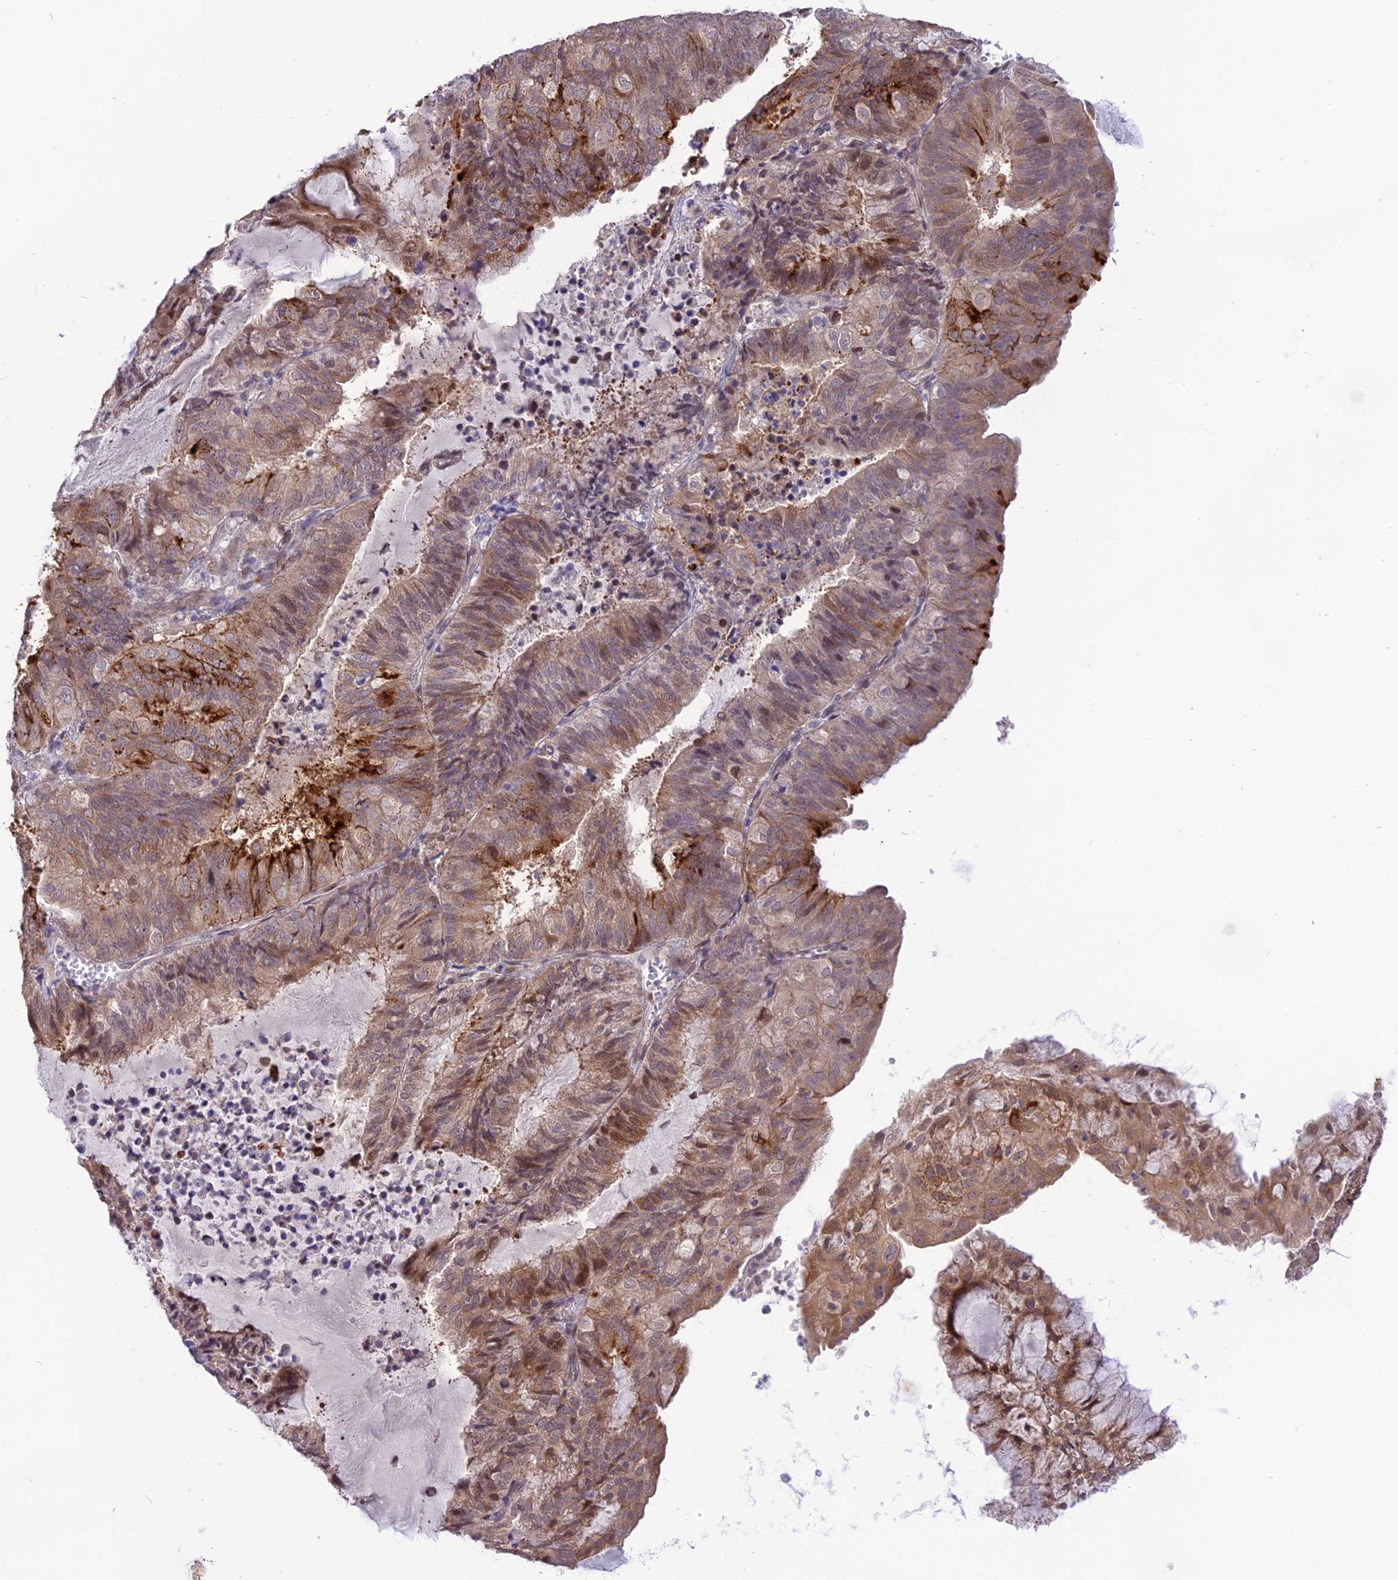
{"staining": {"intensity": "moderate", "quantity": "25%-75%", "location": "cytoplasmic/membranous"}, "tissue": "endometrial cancer", "cell_type": "Tumor cells", "image_type": "cancer", "snomed": [{"axis": "morphology", "description": "Adenocarcinoma, NOS"}, {"axis": "topography", "description": "Endometrium"}], "caption": "Immunohistochemical staining of human endometrial adenocarcinoma demonstrates moderate cytoplasmic/membranous protein positivity in approximately 25%-75% of tumor cells.", "gene": "ZNF837", "patient": {"sex": "female", "age": 81}}